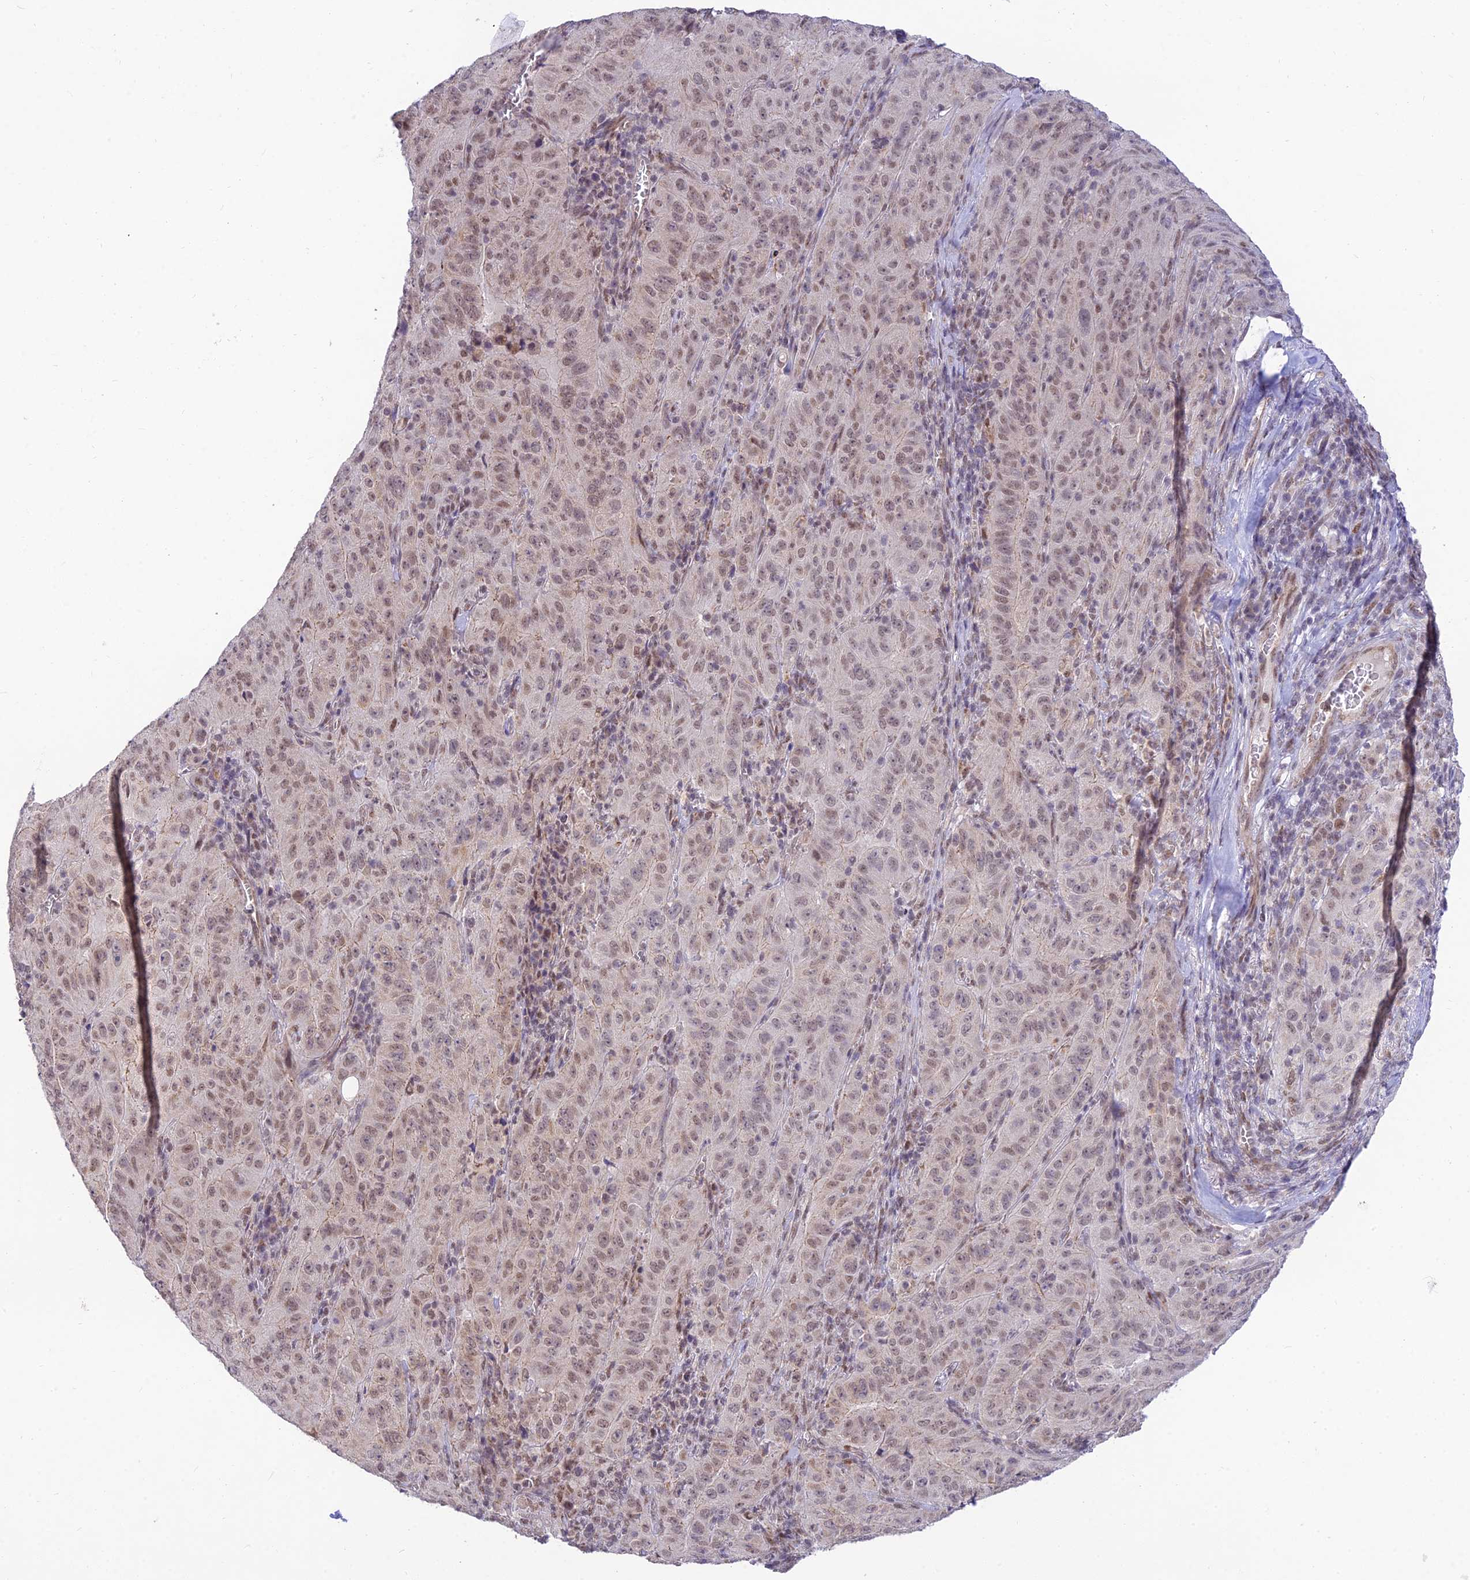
{"staining": {"intensity": "weak", "quantity": "25%-75%", "location": "nuclear"}, "tissue": "pancreatic cancer", "cell_type": "Tumor cells", "image_type": "cancer", "snomed": [{"axis": "morphology", "description": "Adenocarcinoma, NOS"}, {"axis": "topography", "description": "Pancreas"}], "caption": "A brown stain shows weak nuclear staining of a protein in pancreatic adenocarcinoma tumor cells.", "gene": "MICOS13", "patient": {"sex": "male", "age": 63}}